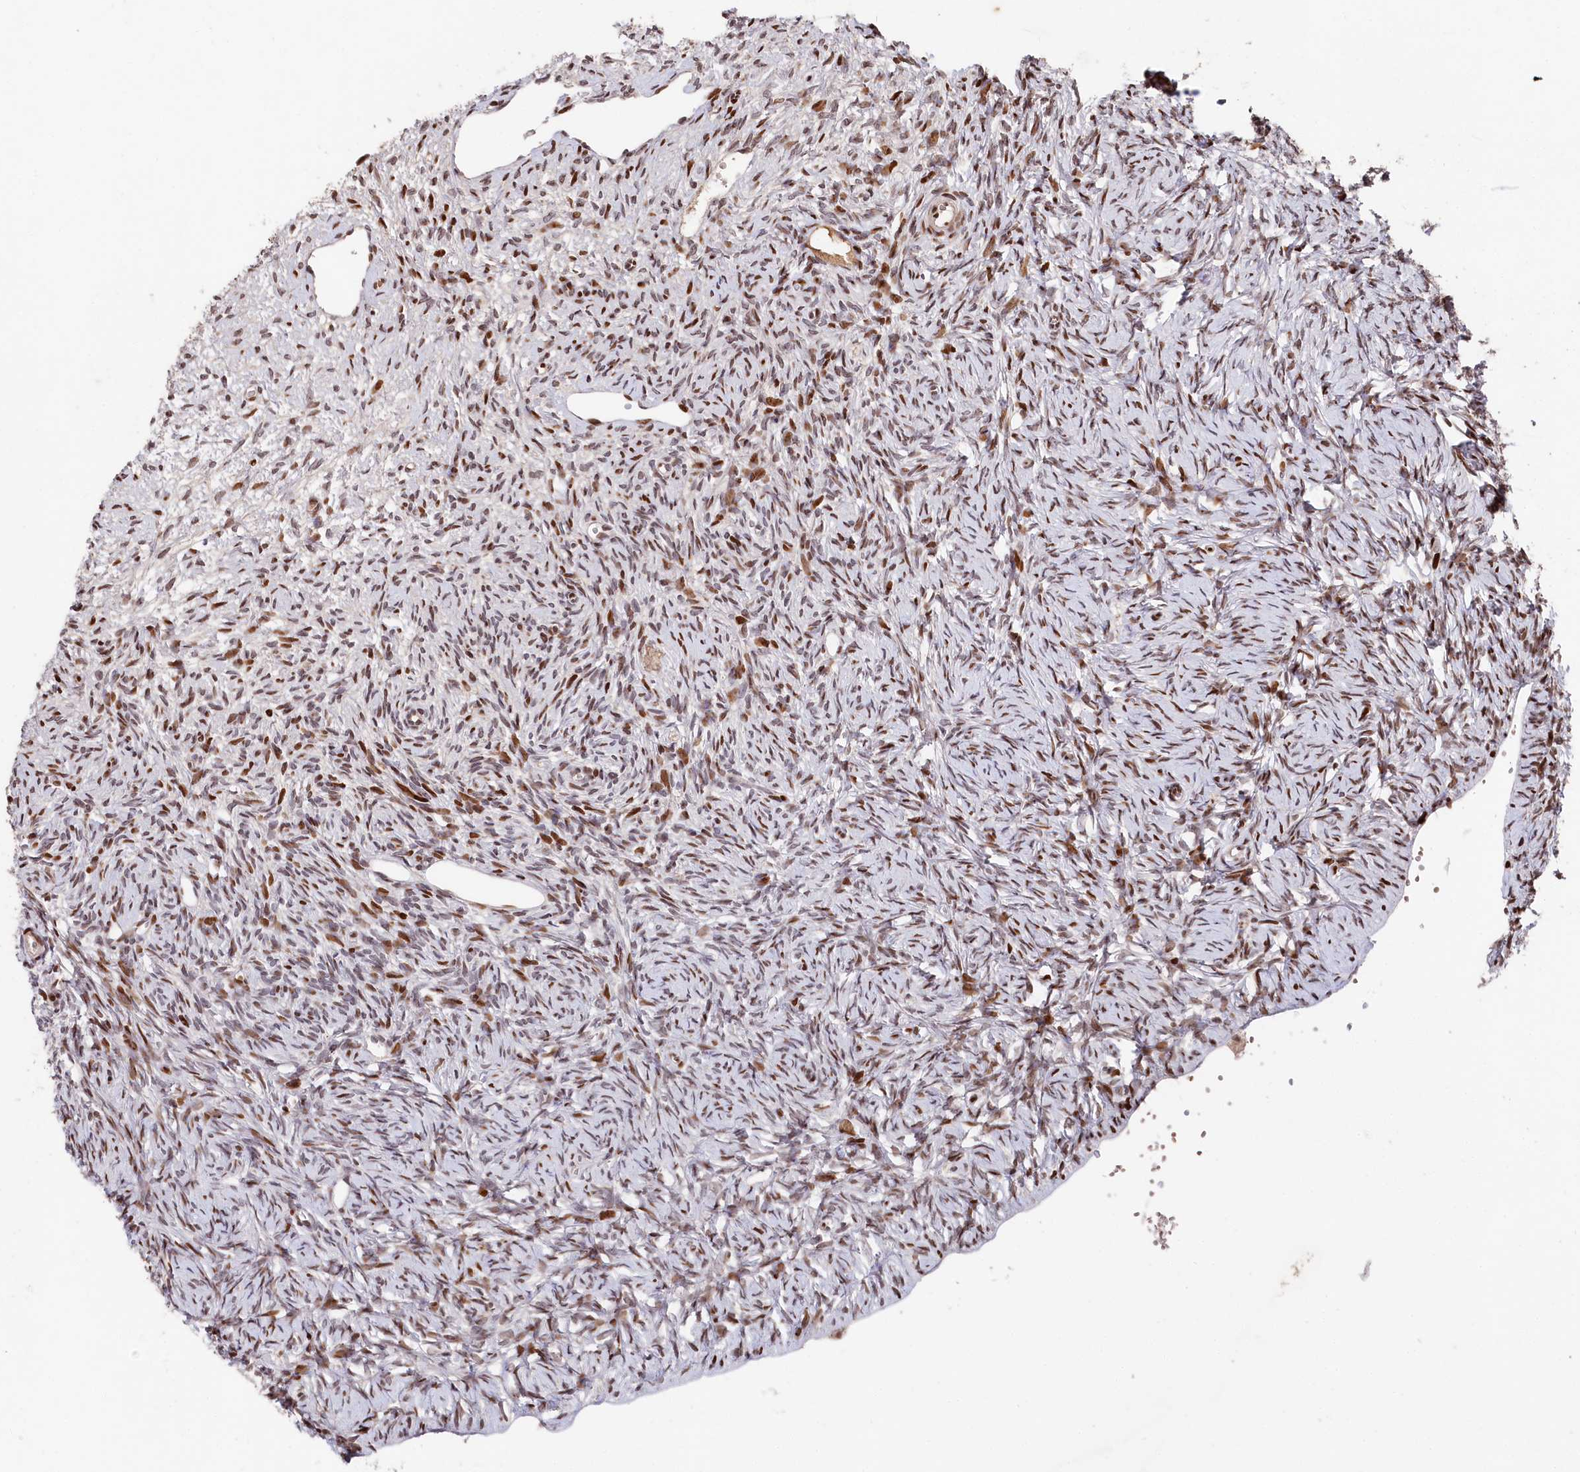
{"staining": {"intensity": "moderate", "quantity": ">75%", "location": "nuclear"}, "tissue": "ovary", "cell_type": "Ovarian stroma cells", "image_type": "normal", "snomed": [{"axis": "morphology", "description": "Normal tissue, NOS"}, {"axis": "topography", "description": "Ovary"}], "caption": "Protein staining displays moderate nuclear staining in about >75% of ovarian stroma cells in benign ovary.", "gene": "MCF2L2", "patient": {"sex": "female", "age": 51}}